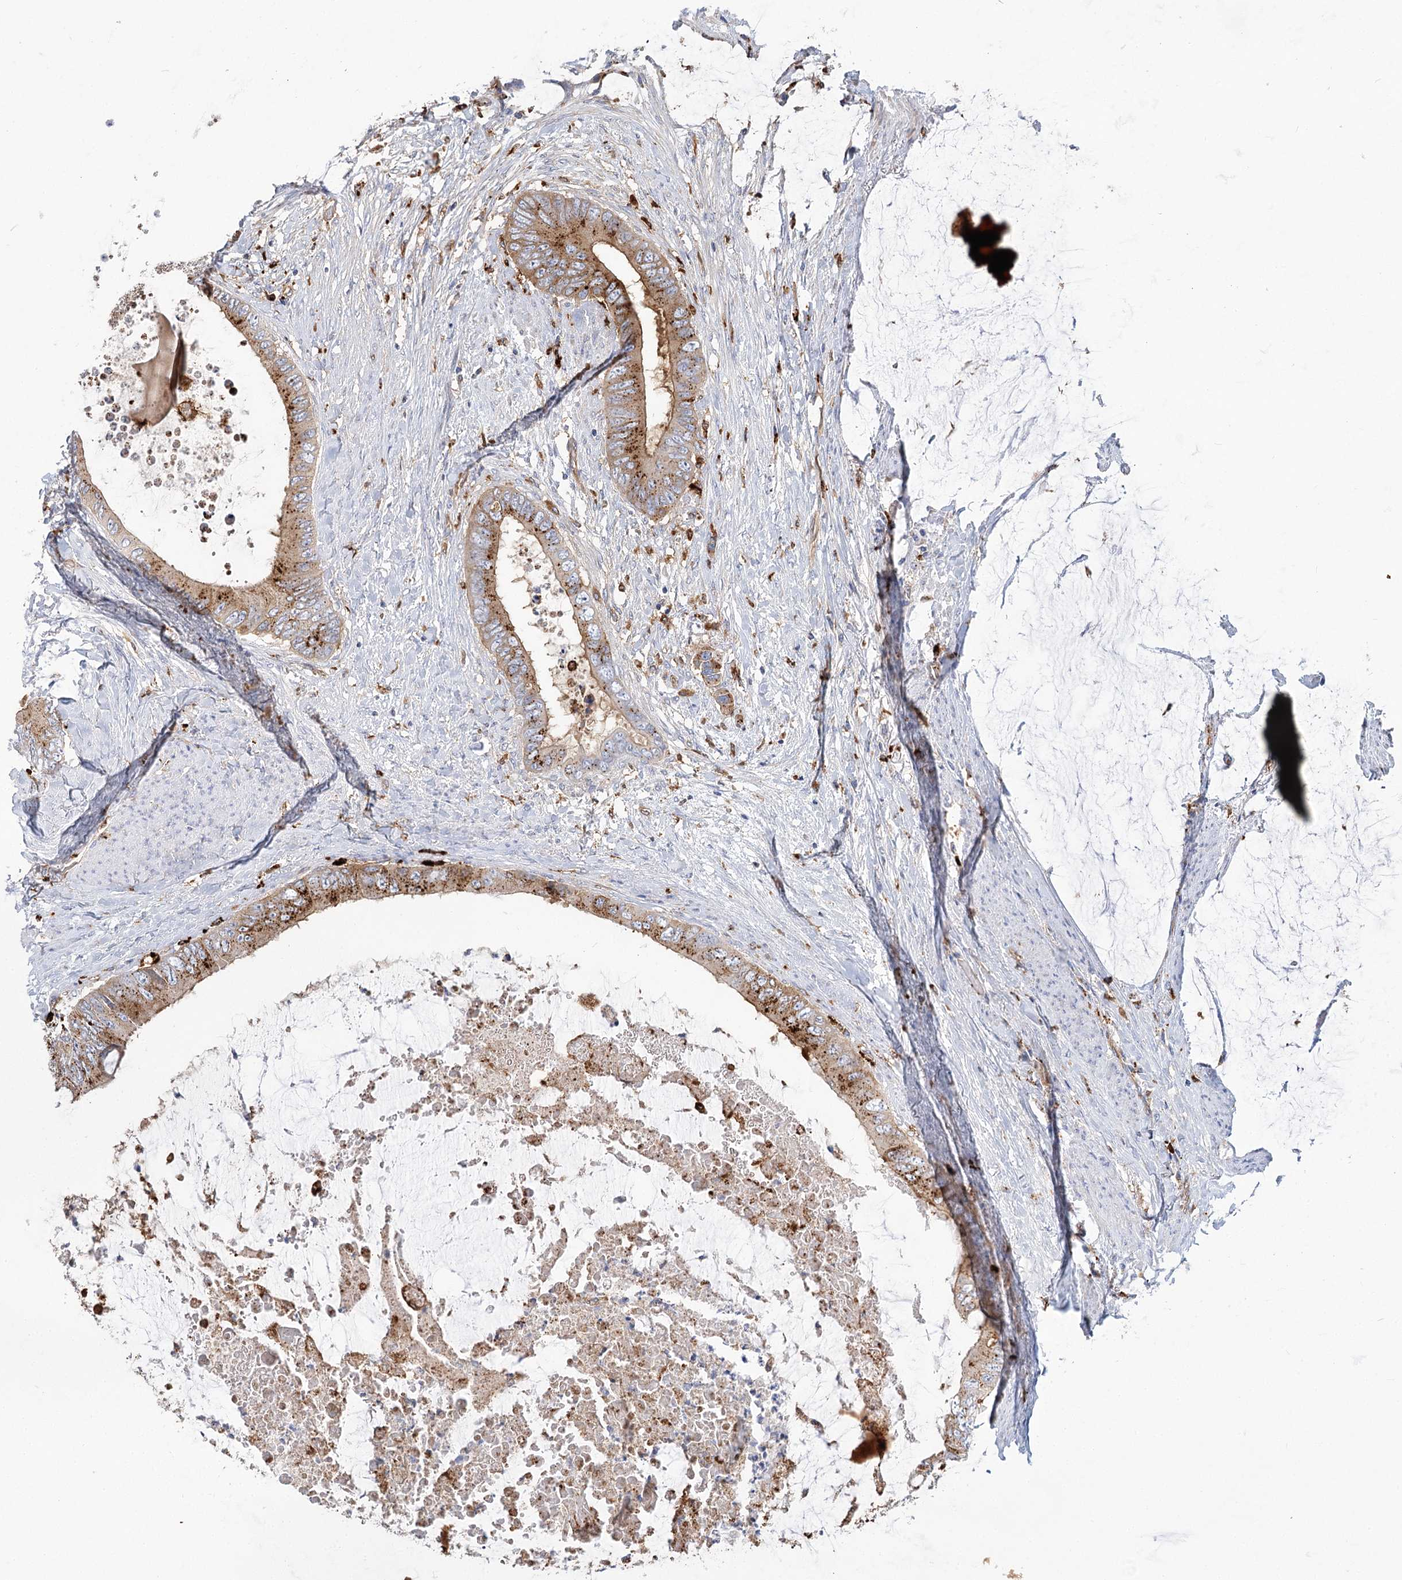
{"staining": {"intensity": "strong", "quantity": ">75%", "location": "cytoplasmic/membranous"}, "tissue": "colorectal cancer", "cell_type": "Tumor cells", "image_type": "cancer", "snomed": [{"axis": "morphology", "description": "Normal tissue, NOS"}, {"axis": "morphology", "description": "Adenocarcinoma, NOS"}, {"axis": "topography", "description": "Rectum"}, {"axis": "topography", "description": "Peripheral nerve tissue"}], "caption": "IHC image of neoplastic tissue: colorectal cancer stained using immunohistochemistry demonstrates high levels of strong protein expression localized specifically in the cytoplasmic/membranous of tumor cells, appearing as a cytoplasmic/membranous brown color.", "gene": "GUSB", "patient": {"sex": "female", "age": 77}}